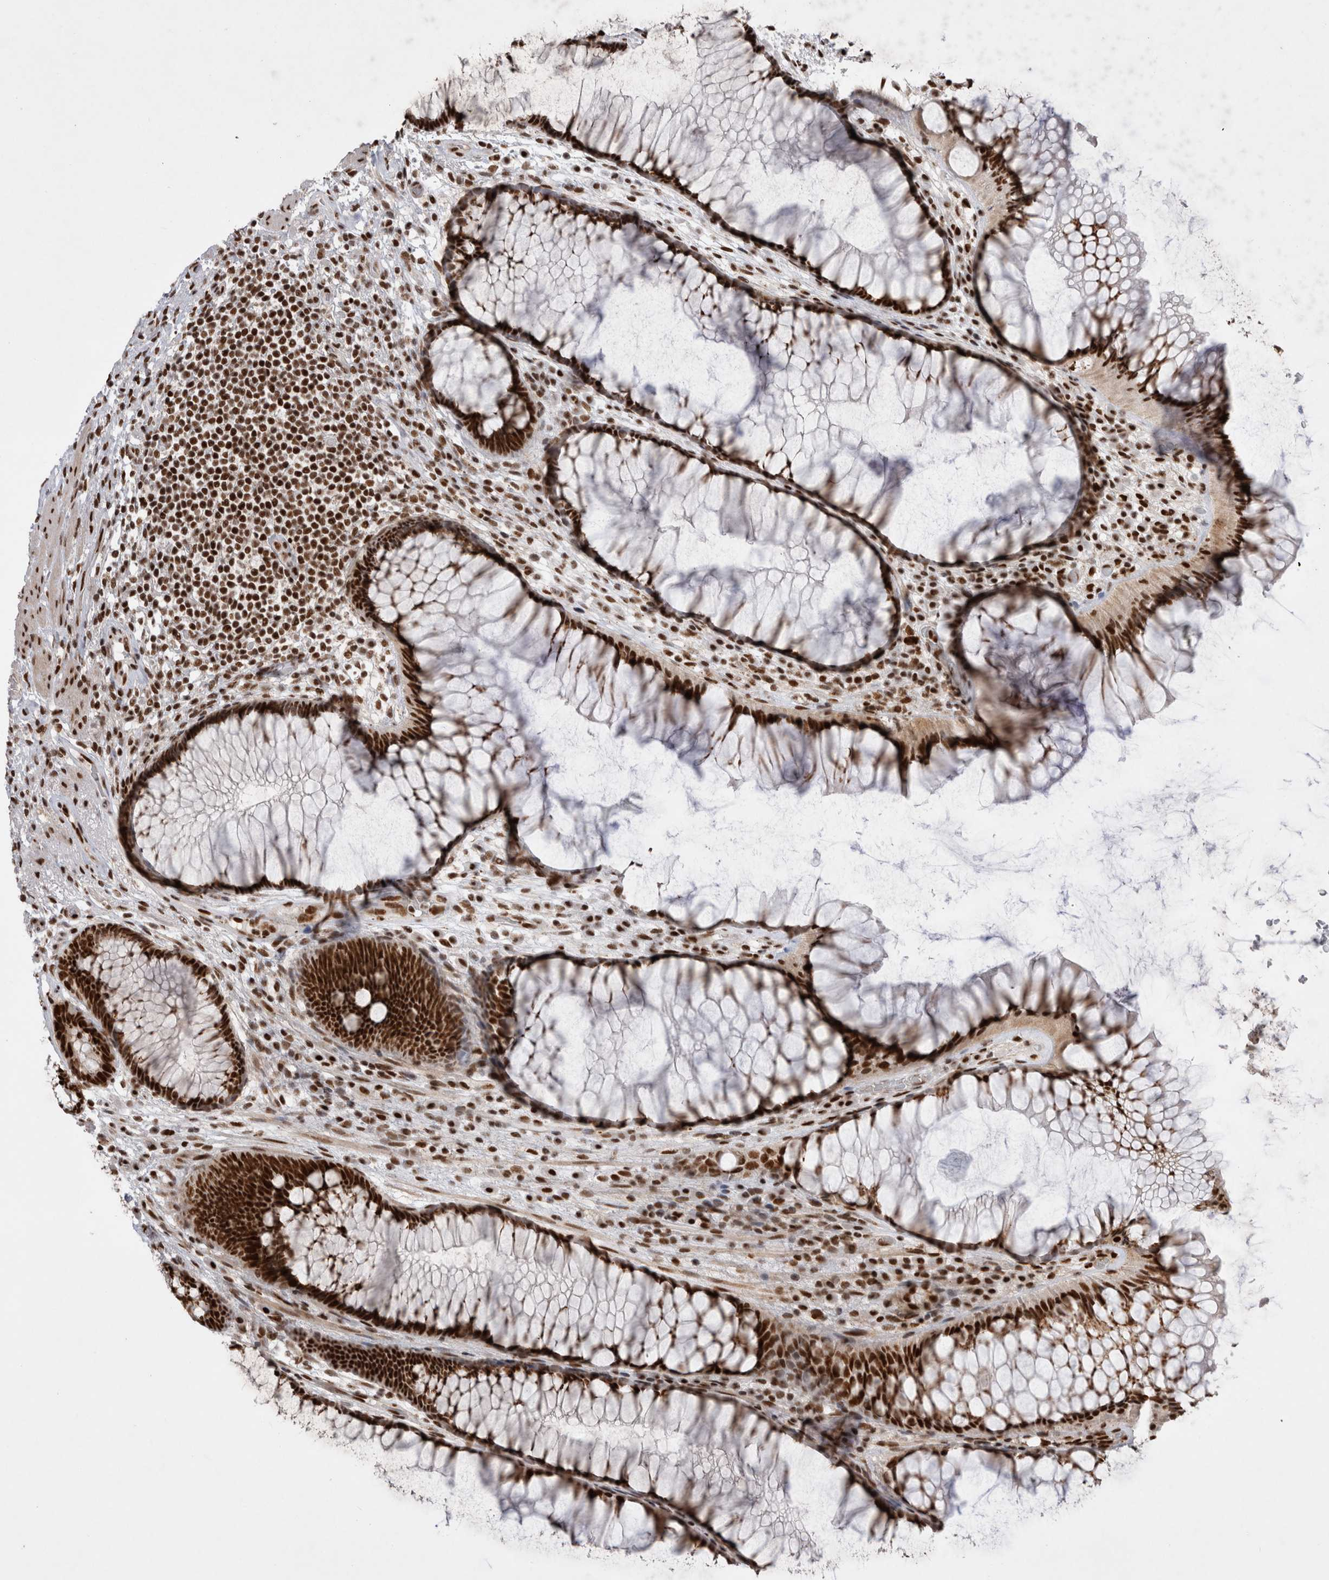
{"staining": {"intensity": "strong", "quantity": ">75%", "location": "nuclear"}, "tissue": "rectum", "cell_type": "Glandular cells", "image_type": "normal", "snomed": [{"axis": "morphology", "description": "Normal tissue, NOS"}, {"axis": "topography", "description": "Rectum"}], "caption": "This photomicrograph shows immunohistochemistry staining of normal human rectum, with high strong nuclear staining in approximately >75% of glandular cells.", "gene": "EYA2", "patient": {"sex": "male", "age": 51}}